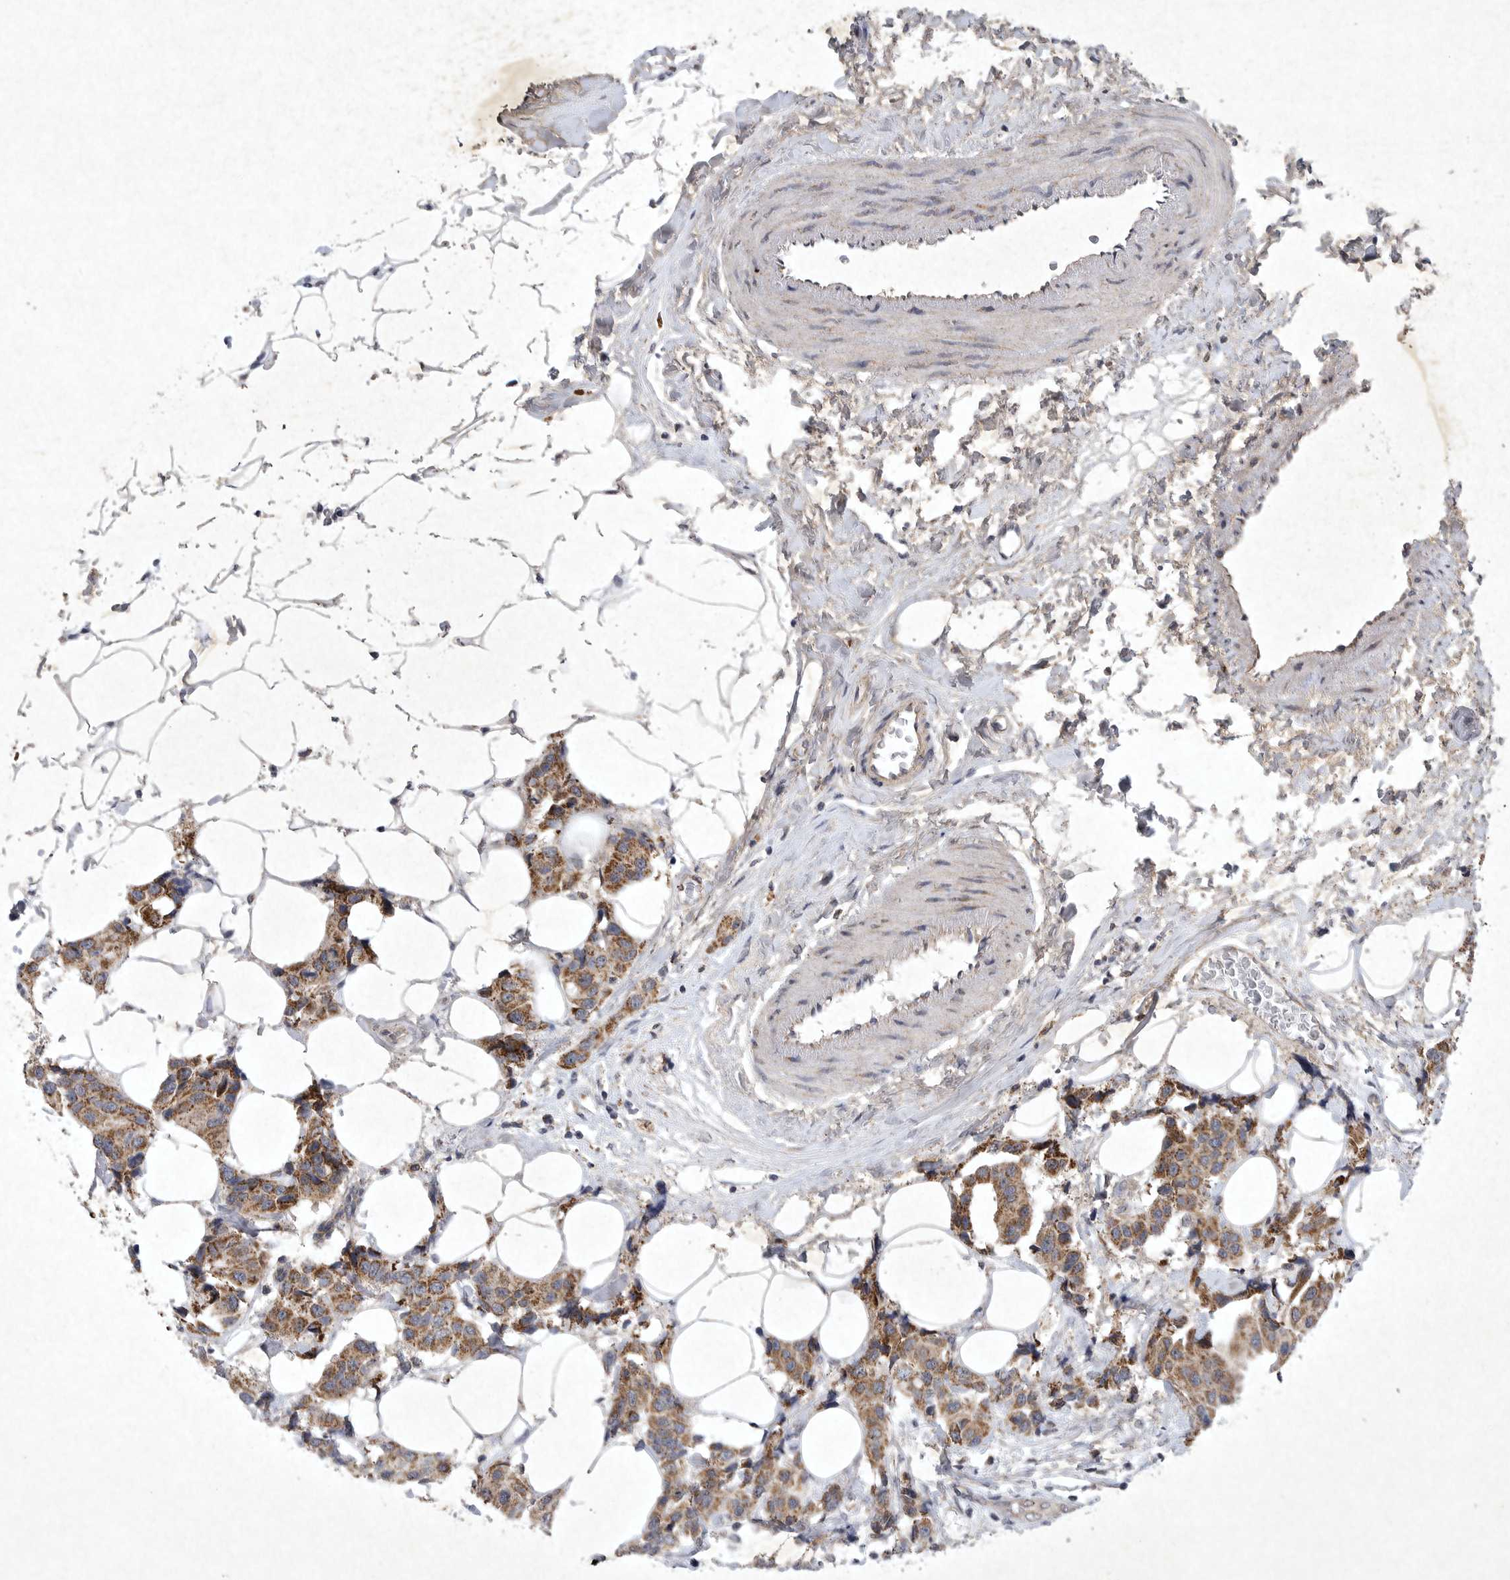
{"staining": {"intensity": "moderate", "quantity": ">75%", "location": "cytoplasmic/membranous"}, "tissue": "breast cancer", "cell_type": "Tumor cells", "image_type": "cancer", "snomed": [{"axis": "morphology", "description": "Normal tissue, NOS"}, {"axis": "morphology", "description": "Duct carcinoma"}, {"axis": "topography", "description": "Breast"}], "caption": "Breast cancer (invasive ductal carcinoma) stained for a protein (brown) exhibits moderate cytoplasmic/membranous positive staining in approximately >75% of tumor cells.", "gene": "DDR1", "patient": {"sex": "female", "age": 39}}